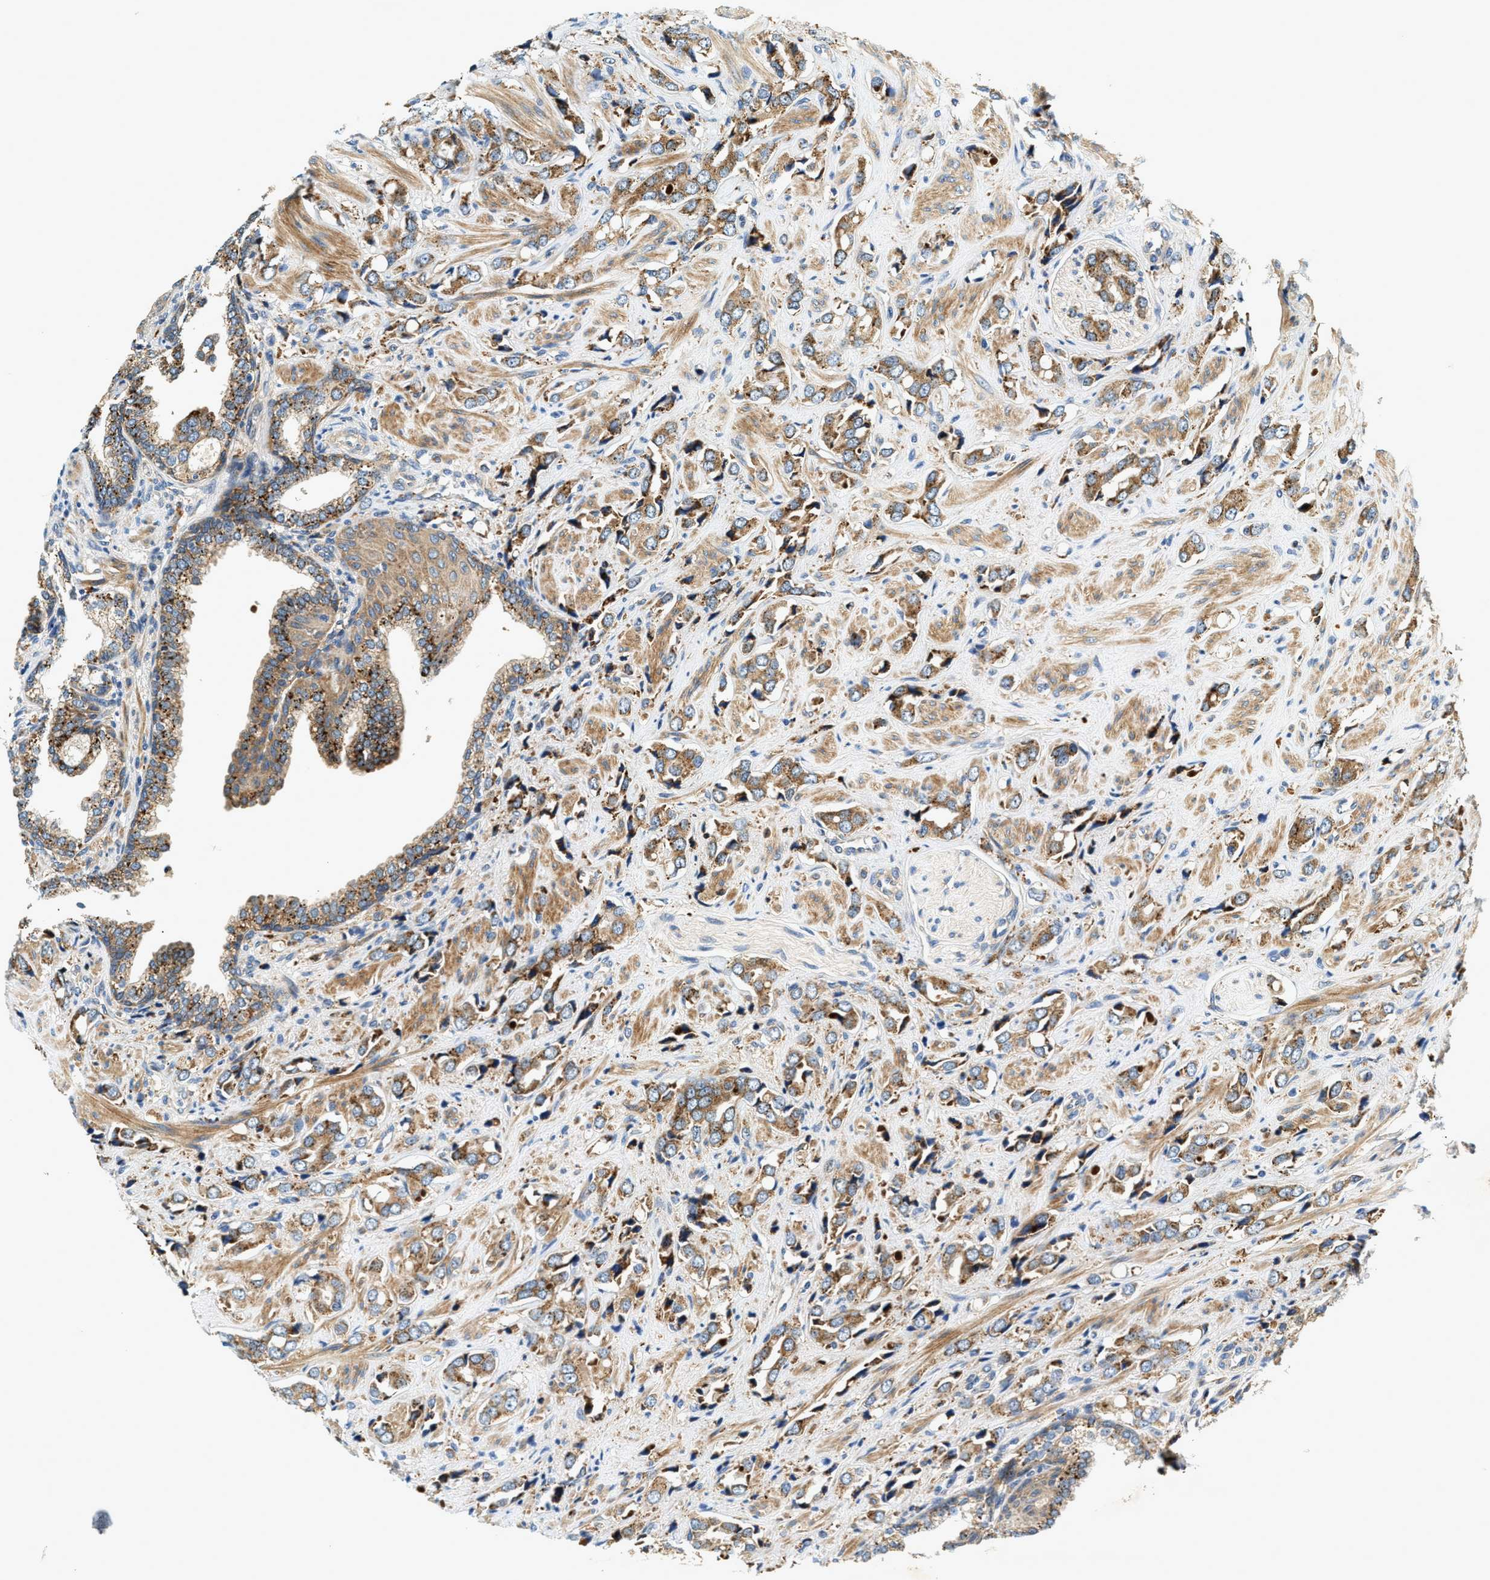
{"staining": {"intensity": "moderate", "quantity": ">75%", "location": "cytoplasmic/membranous"}, "tissue": "prostate cancer", "cell_type": "Tumor cells", "image_type": "cancer", "snomed": [{"axis": "morphology", "description": "Adenocarcinoma, High grade"}, {"axis": "topography", "description": "Prostate"}], "caption": "A micrograph showing moderate cytoplasmic/membranous staining in approximately >75% of tumor cells in prostate cancer (high-grade adenocarcinoma), as visualized by brown immunohistochemical staining.", "gene": "DUSP10", "patient": {"sex": "male", "age": 52}}